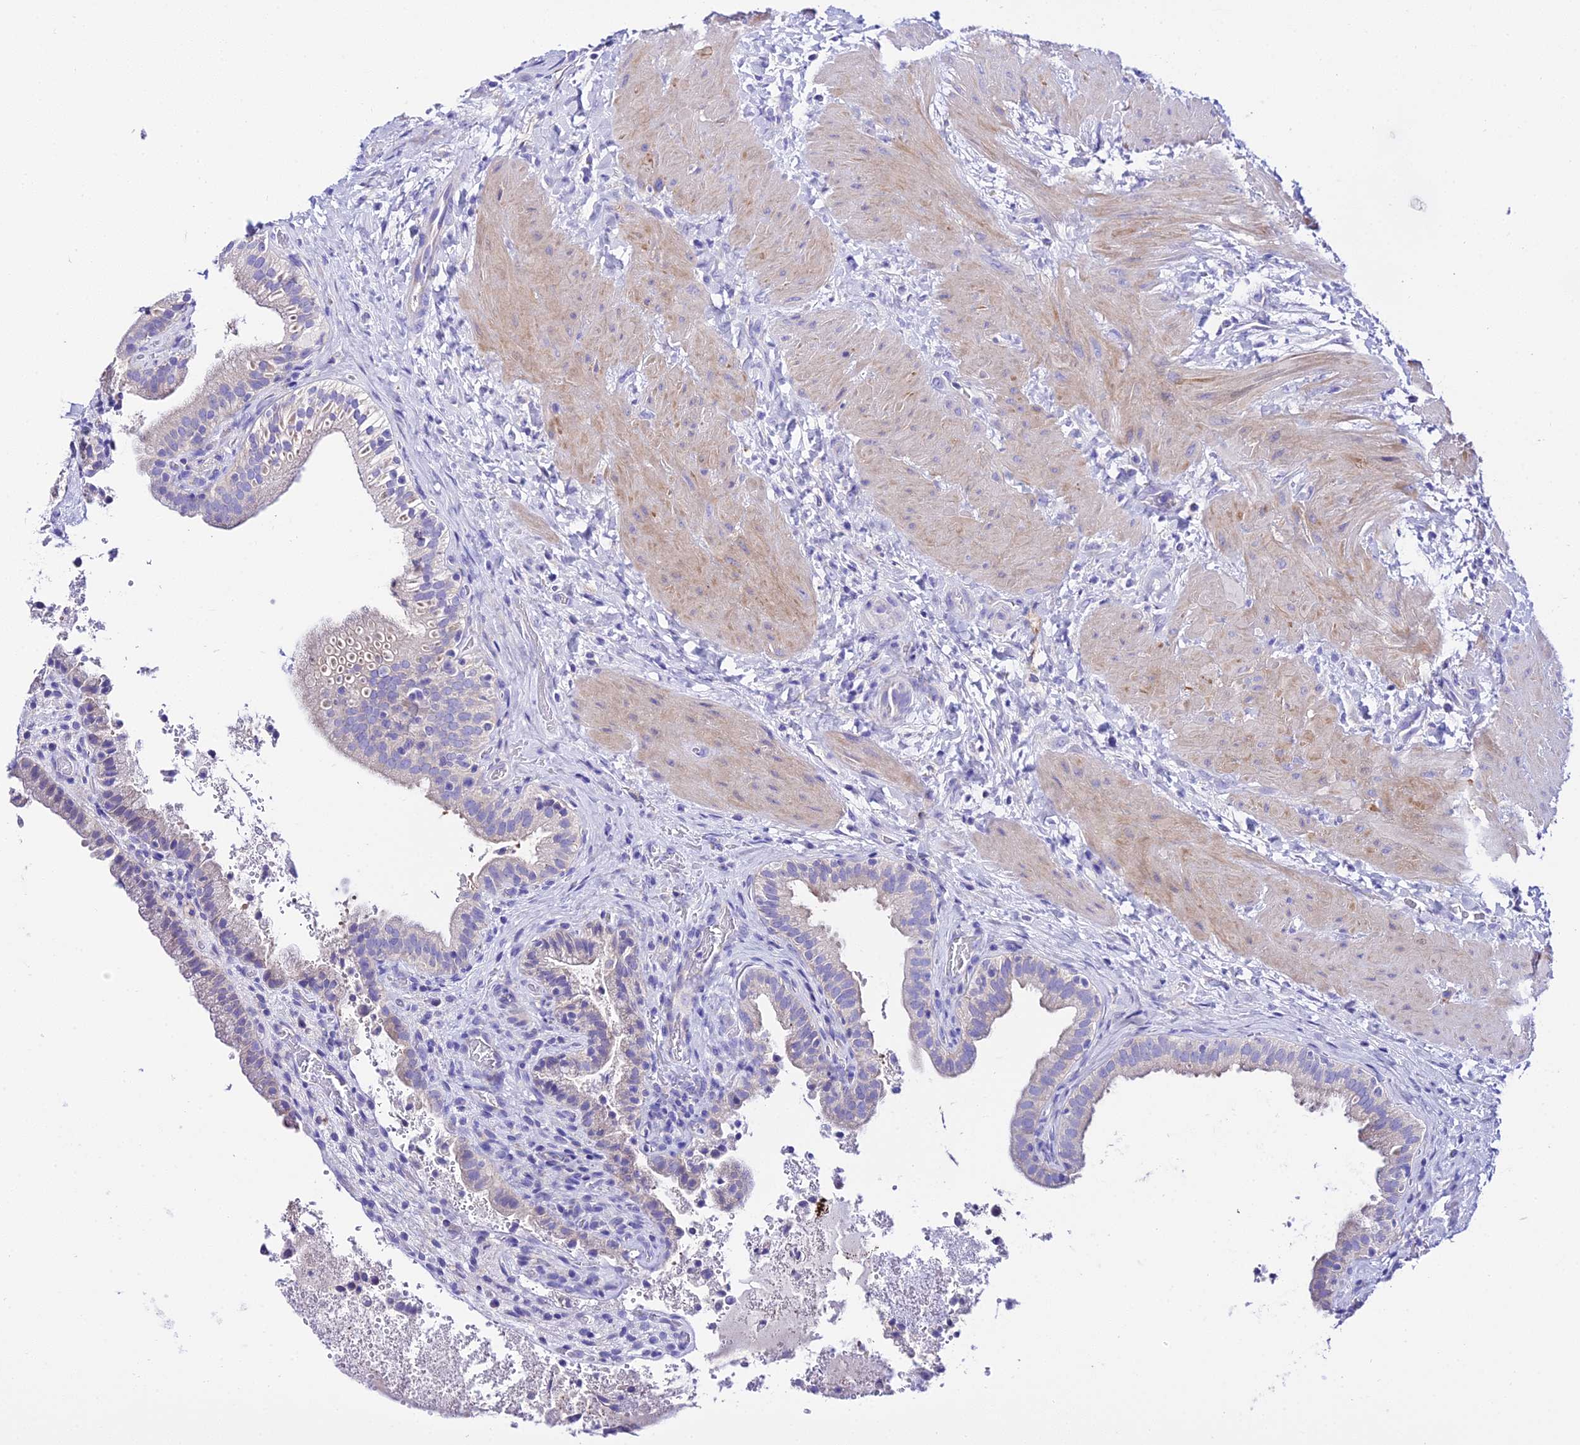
{"staining": {"intensity": "weak", "quantity": "<25%", "location": "cytoplasmic/membranous"}, "tissue": "gallbladder", "cell_type": "Glandular cells", "image_type": "normal", "snomed": [{"axis": "morphology", "description": "Normal tissue, NOS"}, {"axis": "topography", "description": "Gallbladder"}], "caption": "Glandular cells show no significant protein expression in normal gallbladder. Brightfield microscopy of immunohistochemistry stained with DAB (brown) and hematoxylin (blue), captured at high magnification.", "gene": "TMEM117", "patient": {"sex": "male", "age": 24}}